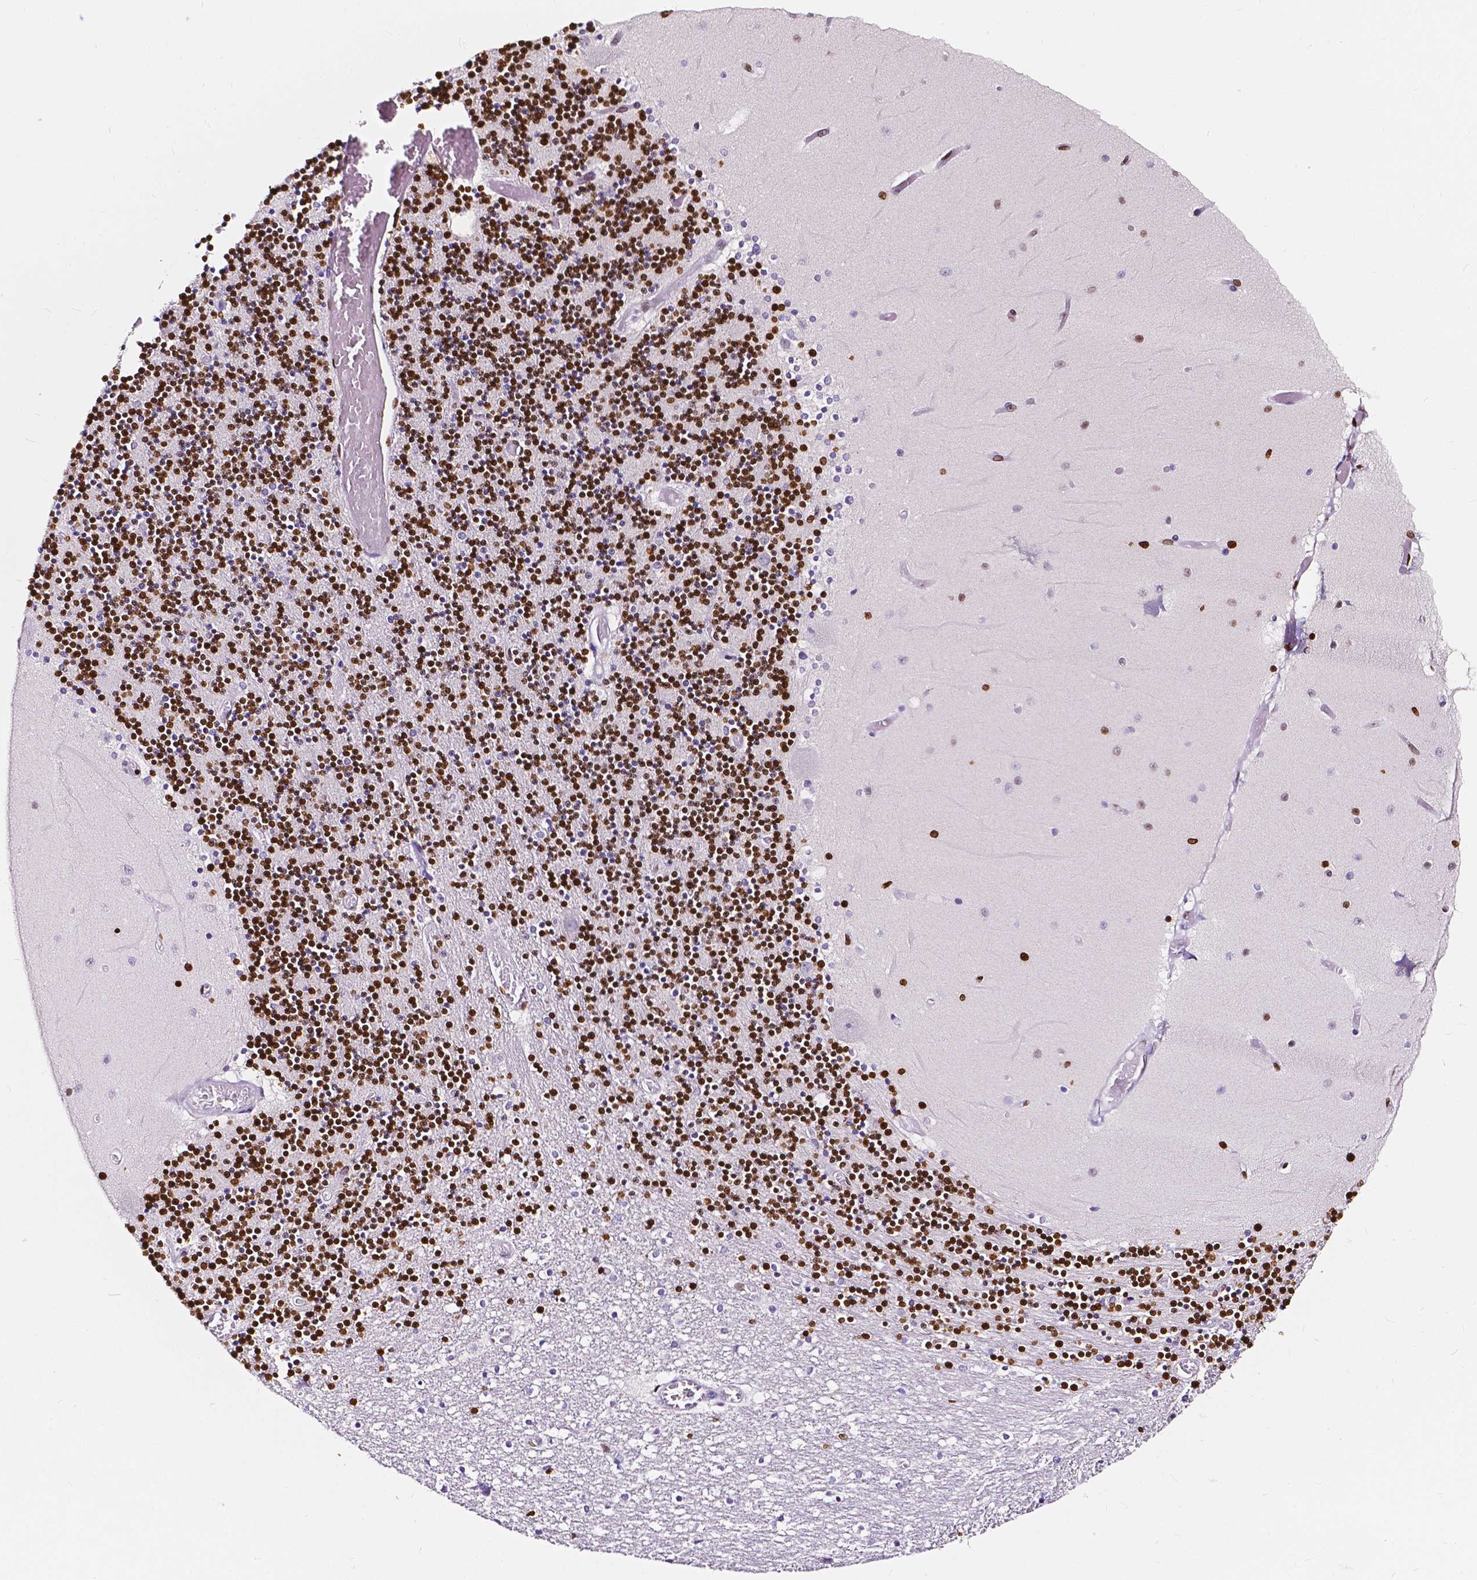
{"staining": {"intensity": "strong", "quantity": ">75%", "location": "nuclear"}, "tissue": "cerebellum", "cell_type": "Cells in granular layer", "image_type": "normal", "snomed": [{"axis": "morphology", "description": "Normal tissue, NOS"}, {"axis": "topography", "description": "Cerebellum"}], "caption": "Immunohistochemistry (DAB (3,3'-diaminobenzidine)) staining of benign human cerebellum displays strong nuclear protein positivity in about >75% of cells in granular layer.", "gene": "CBY3", "patient": {"sex": "female", "age": 28}}